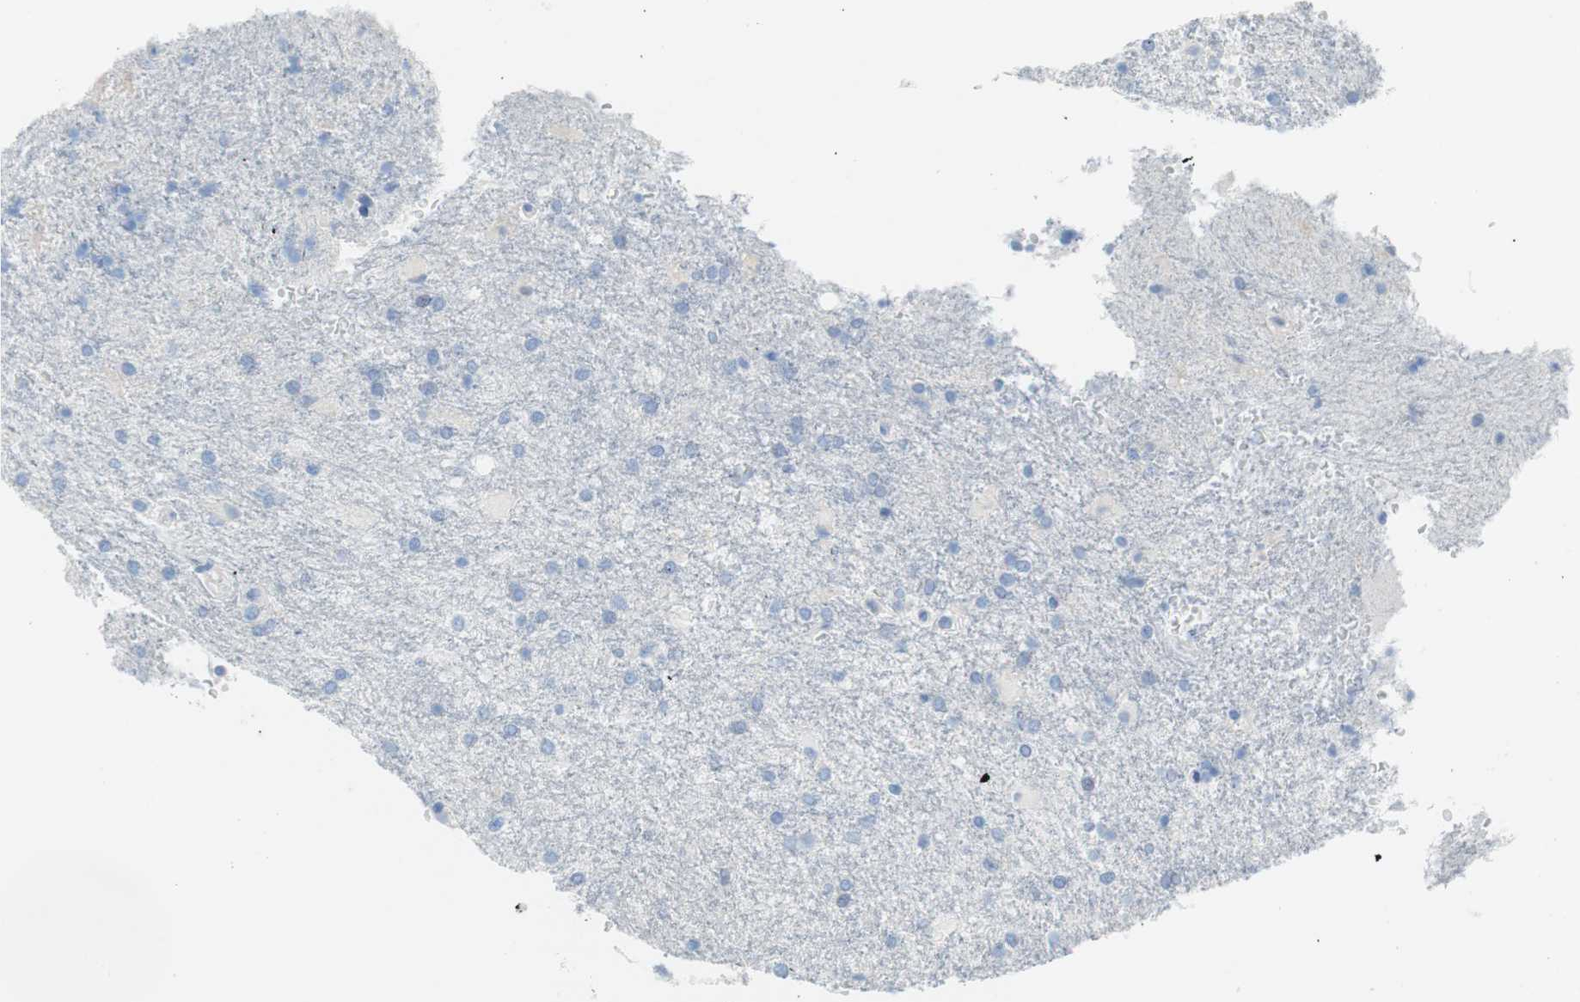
{"staining": {"intensity": "negative", "quantity": "none", "location": "none"}, "tissue": "glioma", "cell_type": "Tumor cells", "image_type": "cancer", "snomed": [{"axis": "morphology", "description": "Glioma, malignant, High grade"}, {"axis": "topography", "description": "Brain"}], "caption": "Malignant glioma (high-grade) was stained to show a protein in brown. There is no significant positivity in tumor cells.", "gene": "MYH1", "patient": {"sex": "male", "age": 71}}